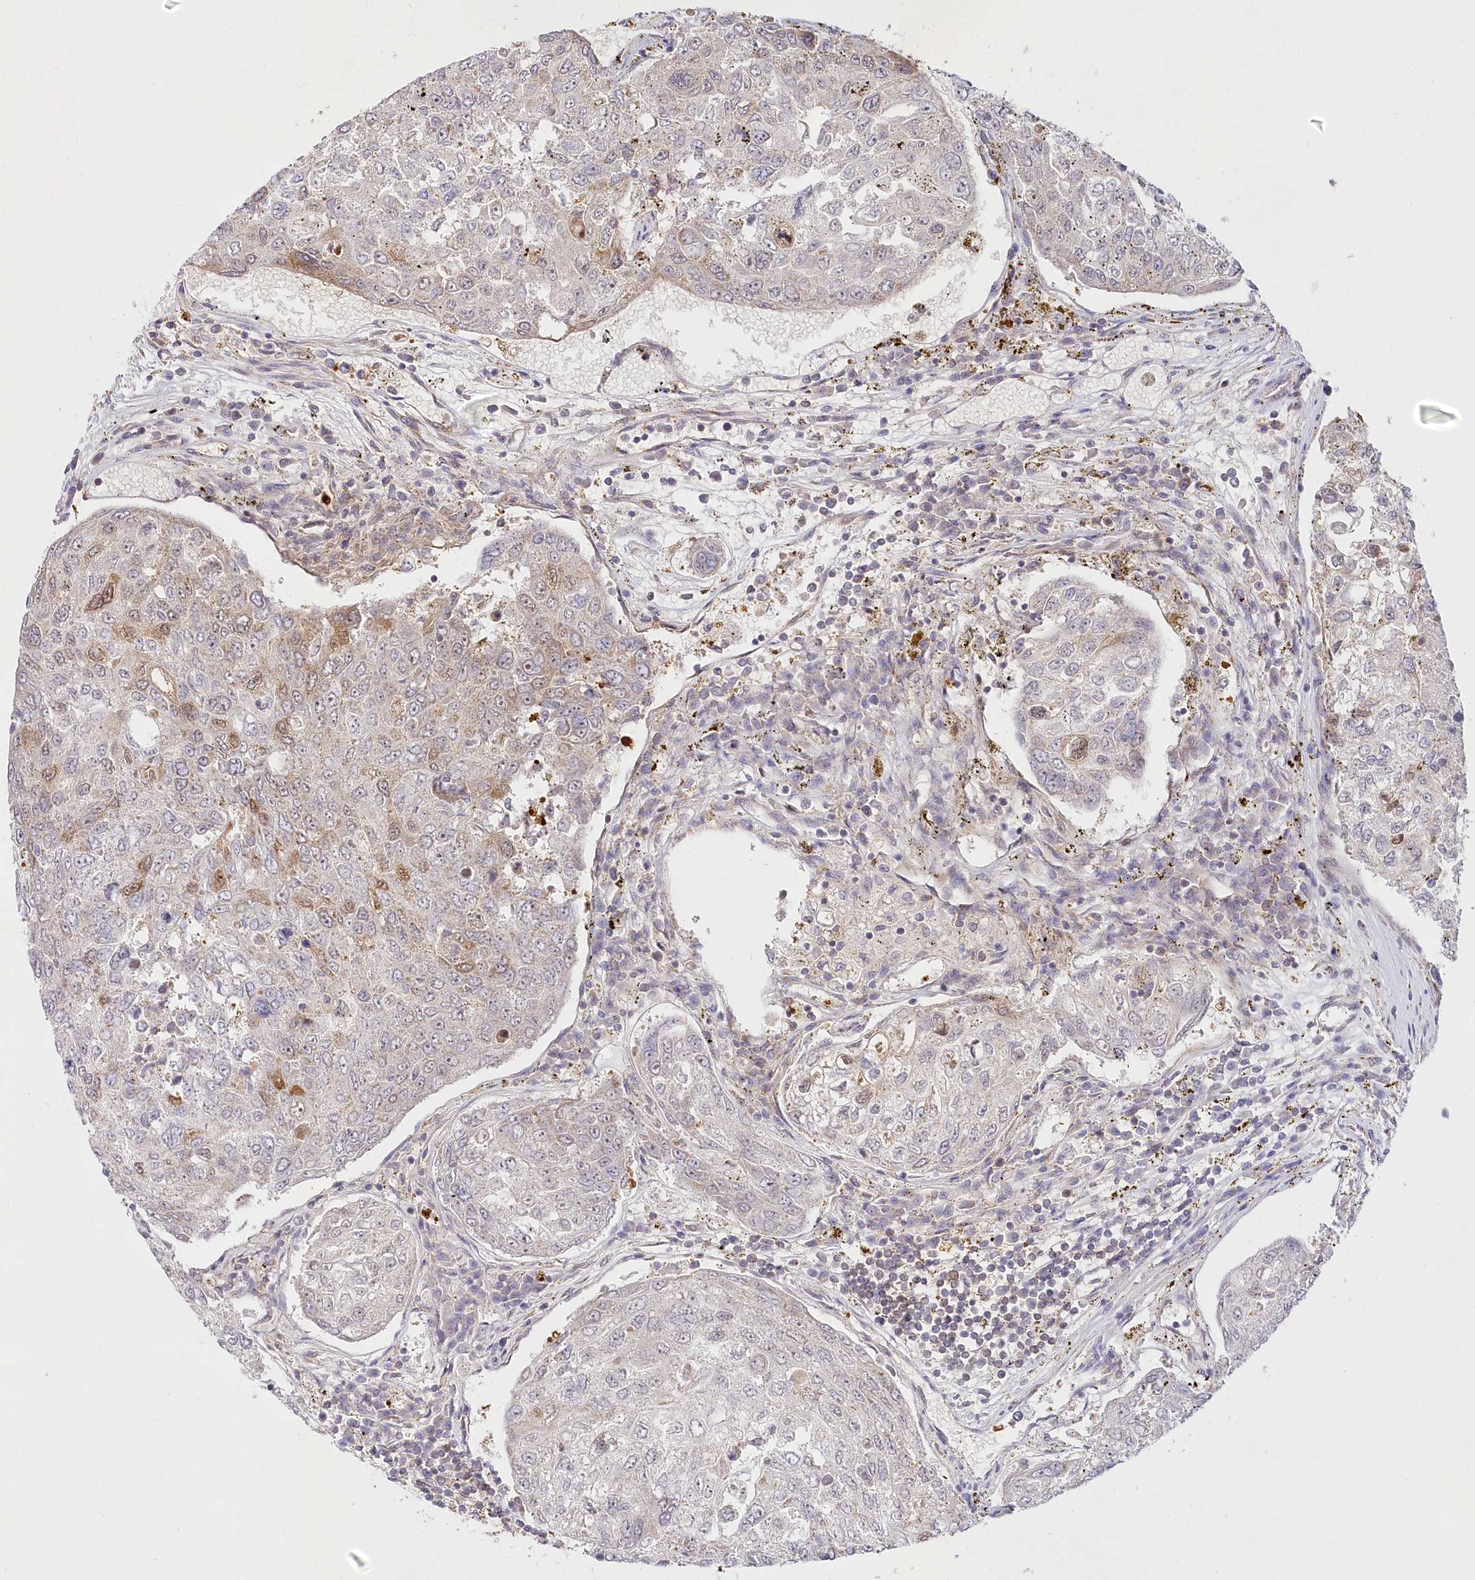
{"staining": {"intensity": "weak", "quantity": "<25%", "location": "cytoplasmic/membranous"}, "tissue": "urothelial cancer", "cell_type": "Tumor cells", "image_type": "cancer", "snomed": [{"axis": "morphology", "description": "Urothelial carcinoma, High grade"}, {"axis": "topography", "description": "Lymph node"}, {"axis": "topography", "description": "Urinary bladder"}], "caption": "Immunohistochemistry of urothelial cancer shows no positivity in tumor cells. Nuclei are stained in blue.", "gene": "INPP4B", "patient": {"sex": "male", "age": 51}}